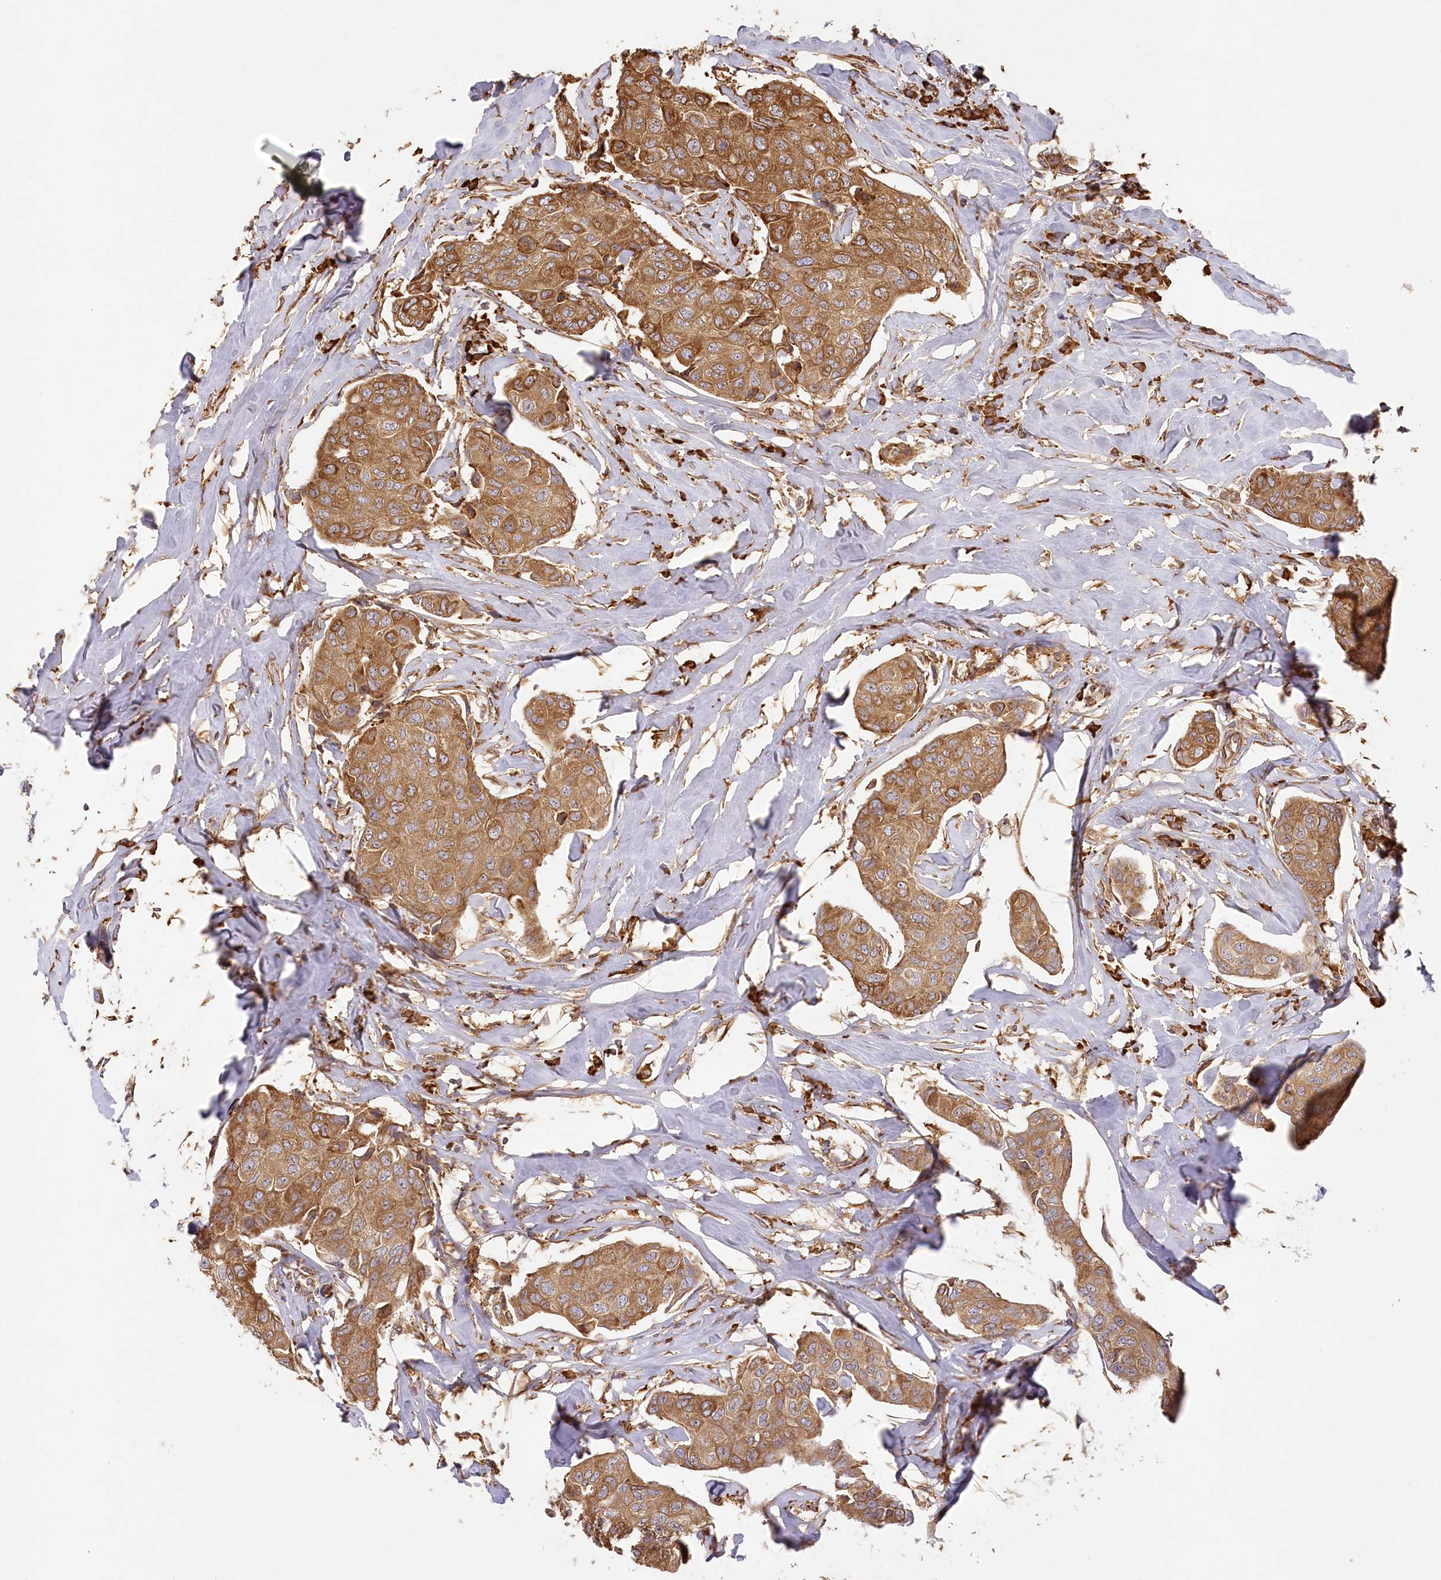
{"staining": {"intensity": "moderate", "quantity": ">75%", "location": "cytoplasmic/membranous"}, "tissue": "breast cancer", "cell_type": "Tumor cells", "image_type": "cancer", "snomed": [{"axis": "morphology", "description": "Duct carcinoma"}, {"axis": "topography", "description": "Breast"}], "caption": "Protein expression by immunohistochemistry (IHC) shows moderate cytoplasmic/membranous positivity in about >75% of tumor cells in breast intraductal carcinoma. (Brightfield microscopy of DAB IHC at high magnification).", "gene": "ACAP2", "patient": {"sex": "female", "age": 80}}